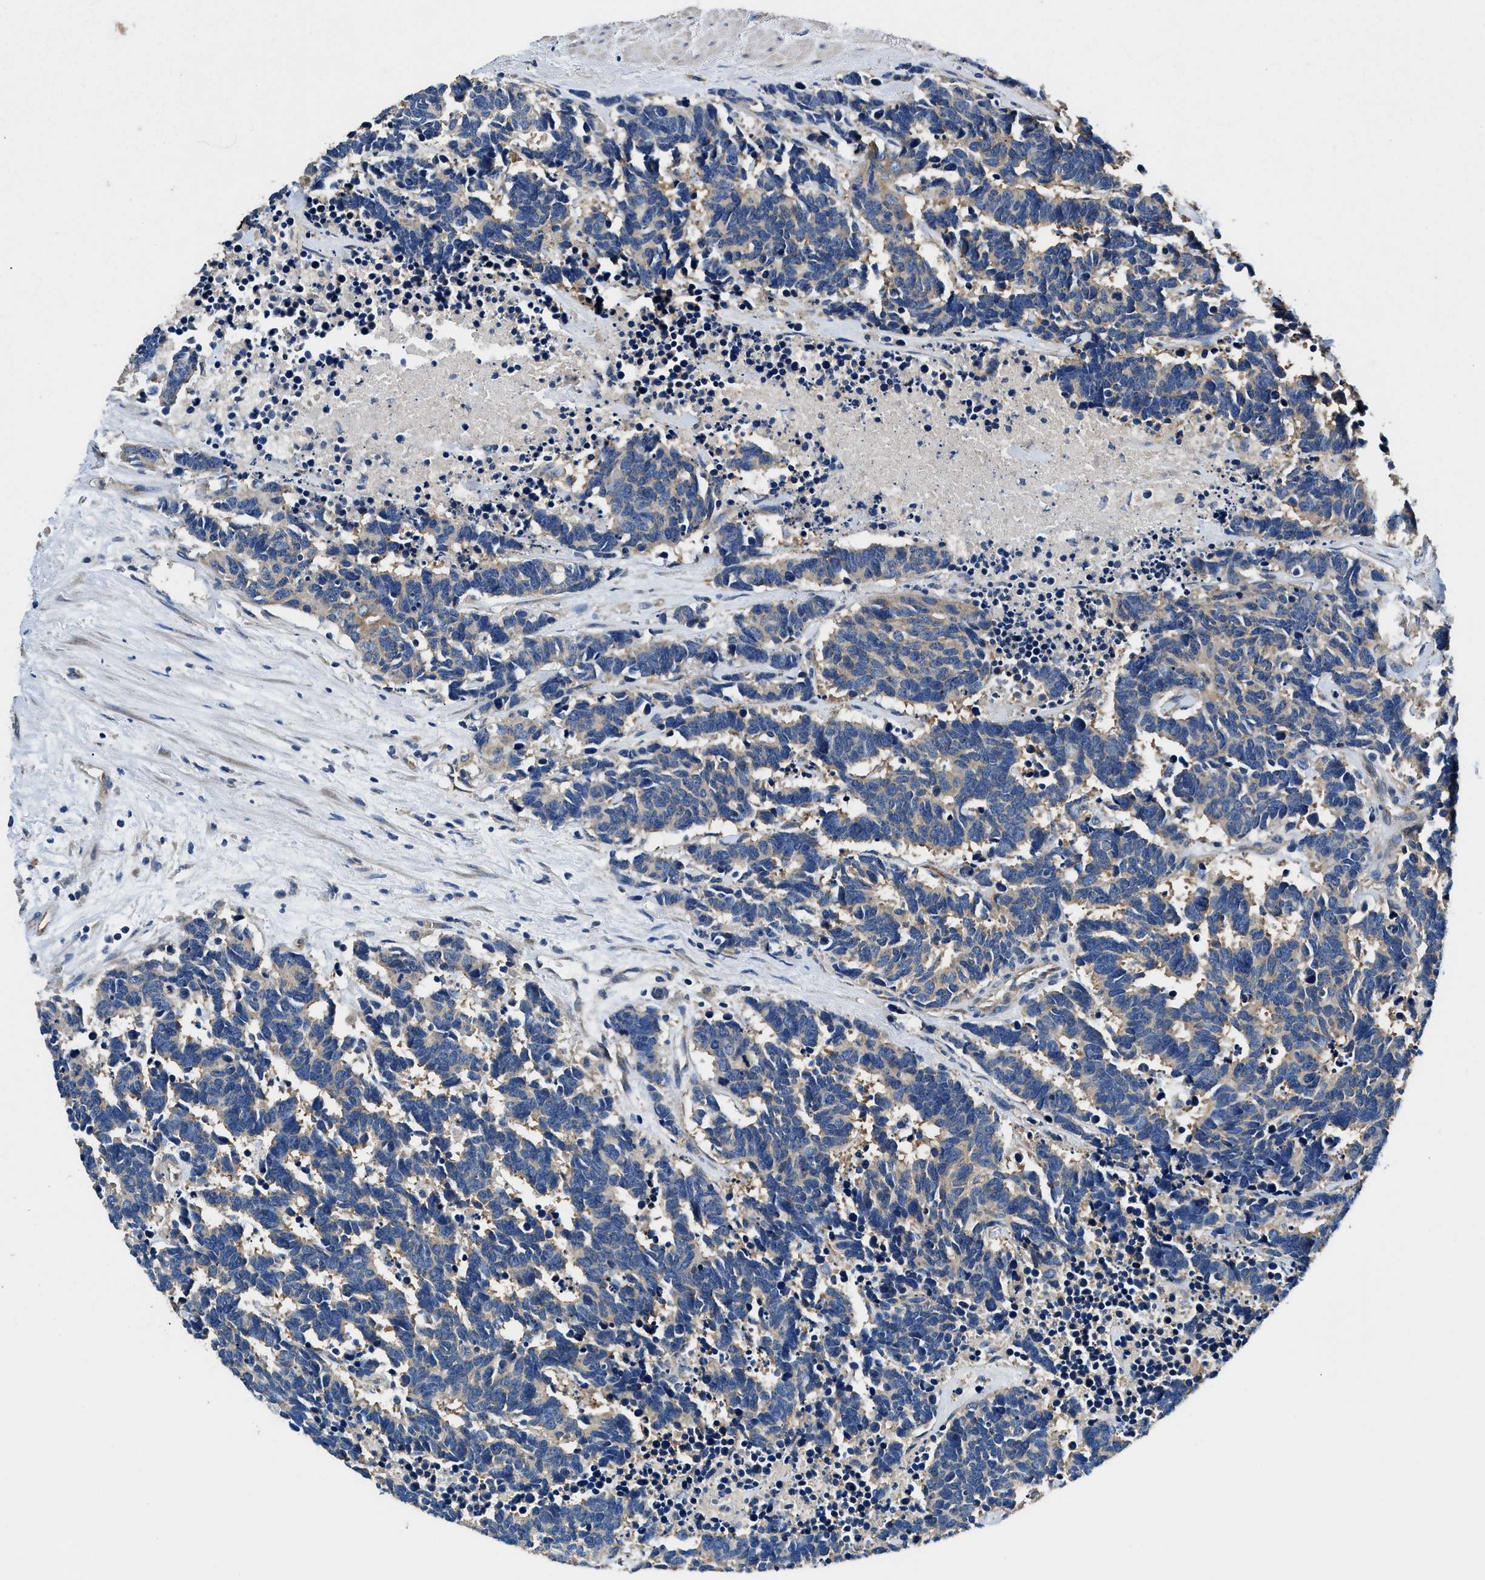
{"staining": {"intensity": "weak", "quantity": ">75%", "location": "cytoplasmic/membranous"}, "tissue": "carcinoid", "cell_type": "Tumor cells", "image_type": "cancer", "snomed": [{"axis": "morphology", "description": "Carcinoma, NOS"}, {"axis": "morphology", "description": "Carcinoid, malignant, NOS"}, {"axis": "topography", "description": "Urinary bladder"}], "caption": "IHC staining of carcinoid, which exhibits low levels of weak cytoplasmic/membranous positivity in approximately >75% of tumor cells indicating weak cytoplasmic/membranous protein expression. The staining was performed using DAB (brown) for protein detection and nuclei were counterstained in hematoxylin (blue).", "gene": "DHRS7B", "patient": {"sex": "male", "age": 57}}